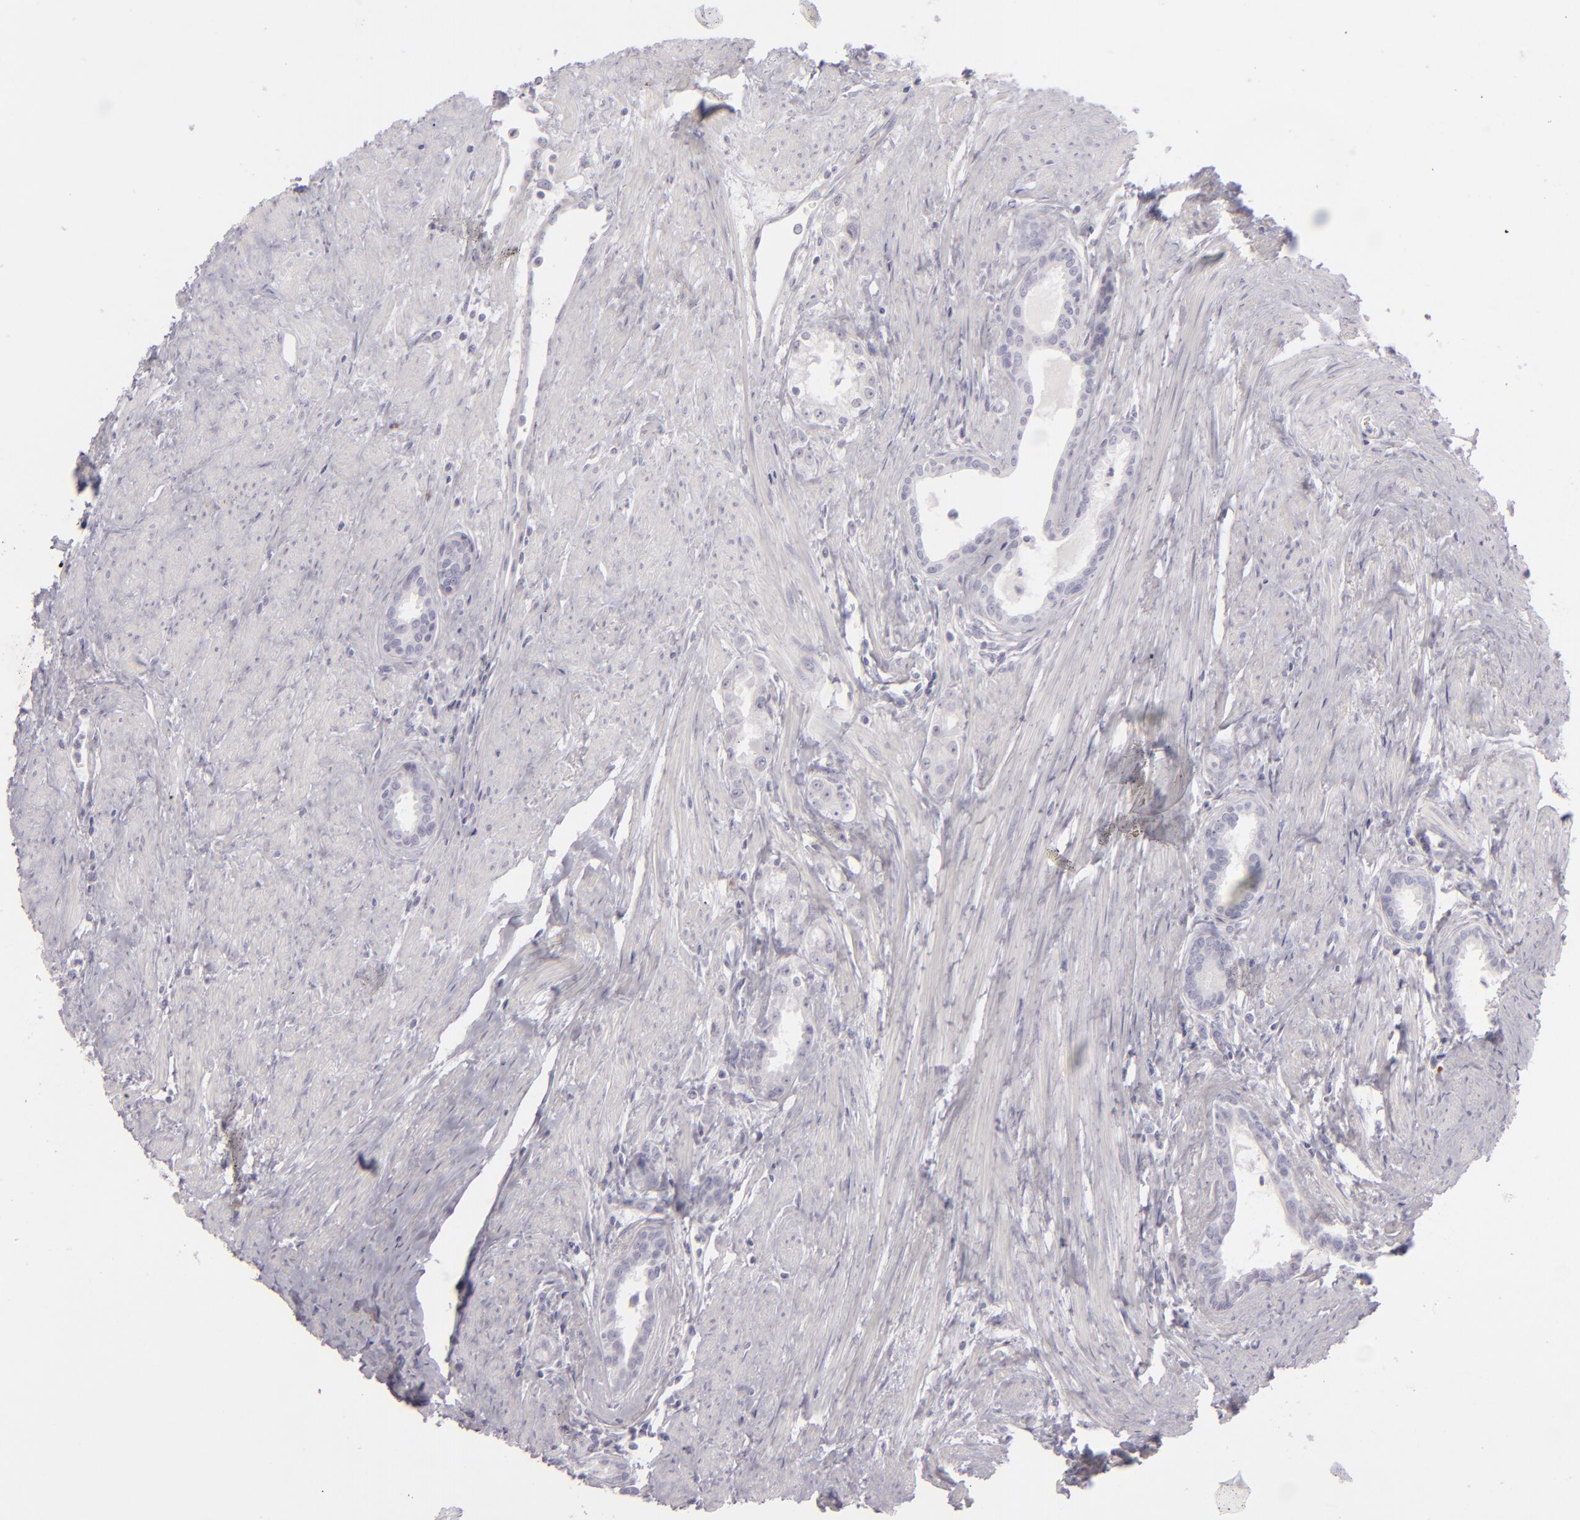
{"staining": {"intensity": "negative", "quantity": "none", "location": "none"}, "tissue": "prostate cancer", "cell_type": "Tumor cells", "image_type": "cancer", "snomed": [{"axis": "morphology", "description": "Adenocarcinoma, Medium grade"}, {"axis": "topography", "description": "Prostate"}], "caption": "Tumor cells are negative for protein expression in human prostate adenocarcinoma (medium-grade).", "gene": "CDX2", "patient": {"sex": "male", "age": 72}}